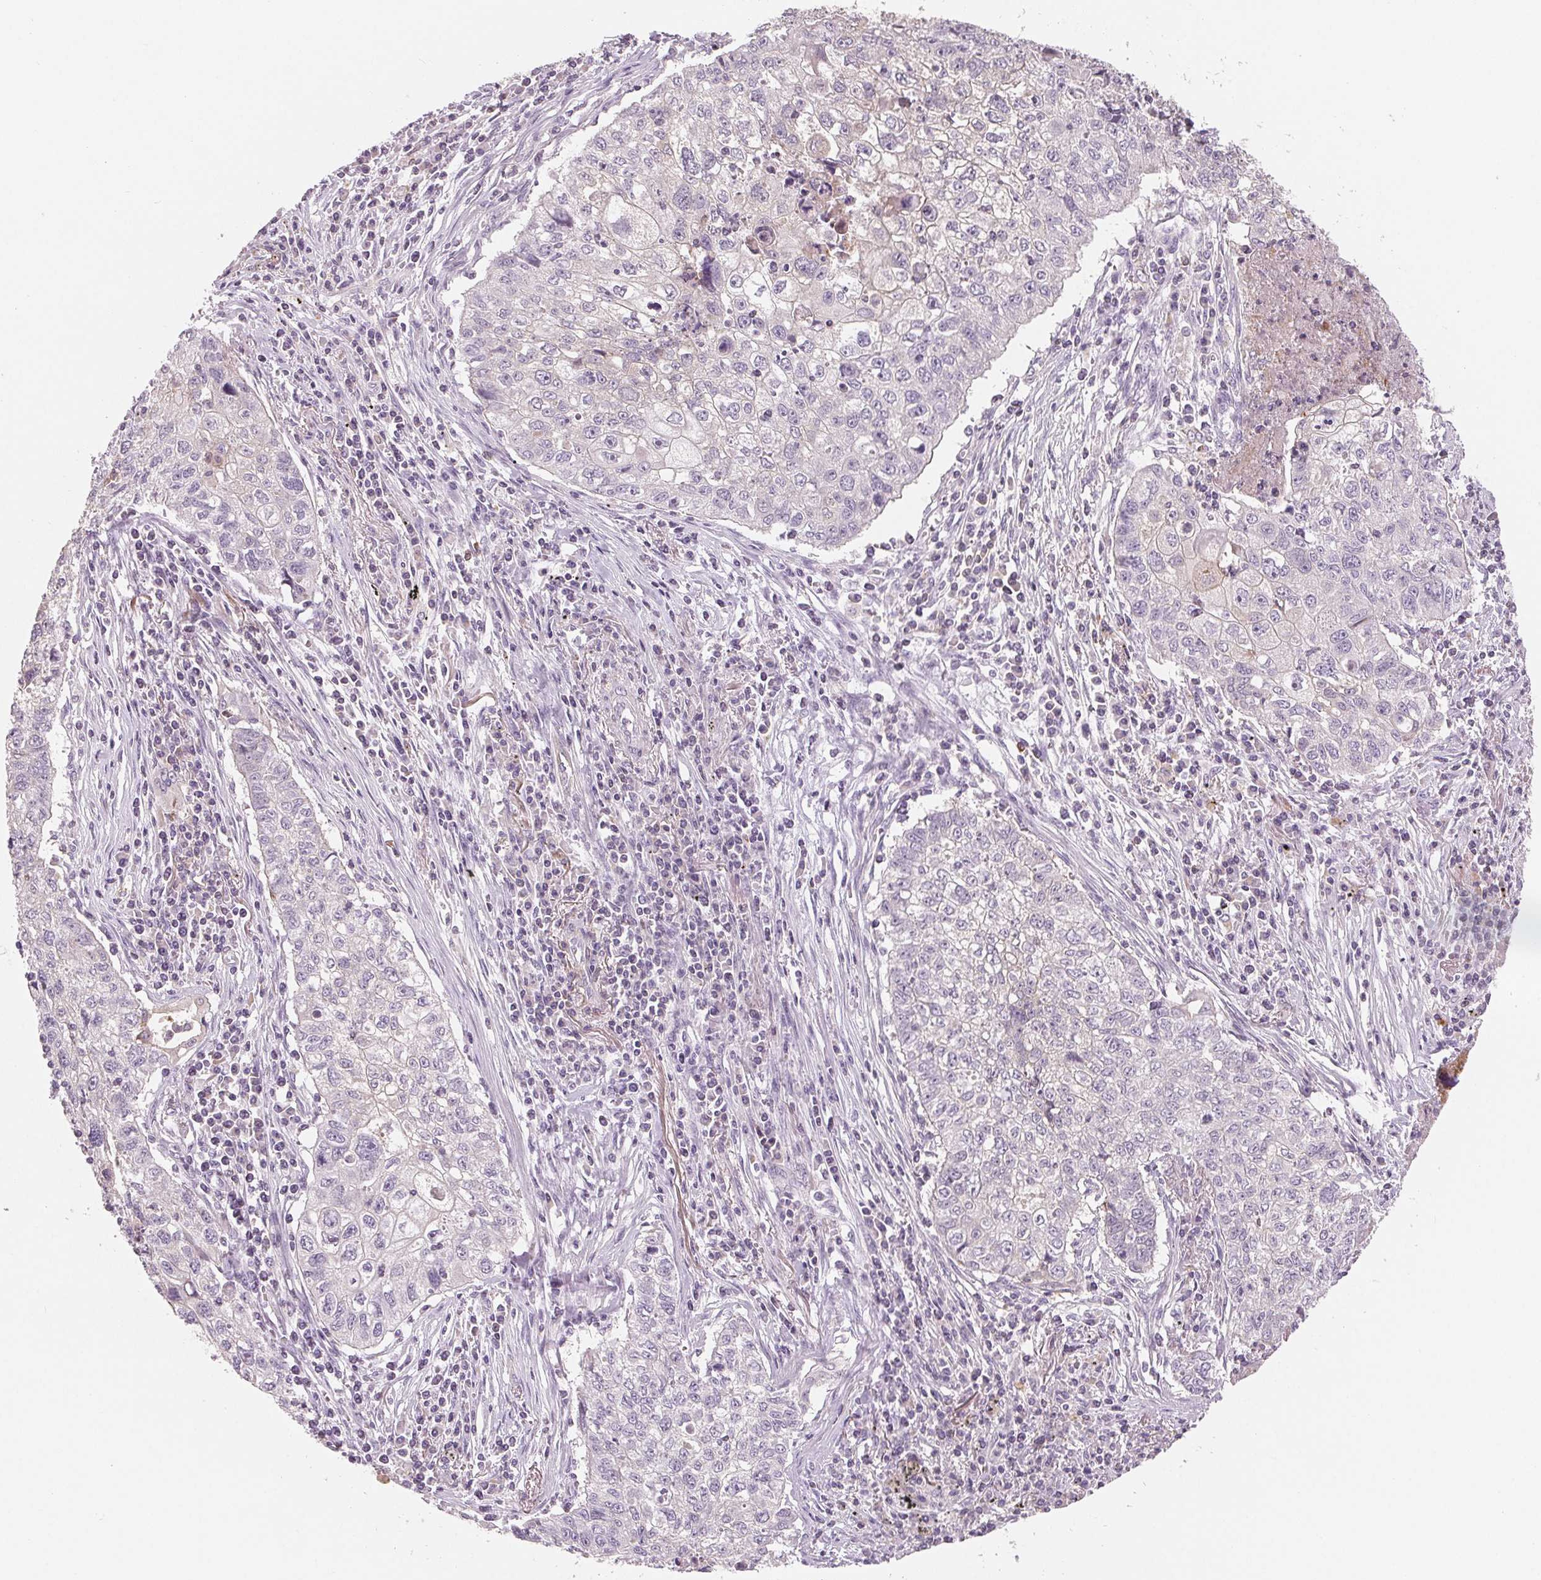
{"staining": {"intensity": "negative", "quantity": "none", "location": "none"}, "tissue": "lung cancer", "cell_type": "Tumor cells", "image_type": "cancer", "snomed": [{"axis": "morphology", "description": "Normal morphology"}, {"axis": "morphology", "description": "Aneuploidy"}, {"axis": "morphology", "description": "Squamous cell carcinoma, NOS"}, {"axis": "topography", "description": "Lymph node"}, {"axis": "topography", "description": "Lung"}], "caption": "A histopathology image of lung squamous cell carcinoma stained for a protein exhibits no brown staining in tumor cells. (Stains: DAB immunohistochemistry with hematoxylin counter stain, Microscopy: brightfield microscopy at high magnification).", "gene": "VTCN1", "patient": {"sex": "female", "age": 76}}